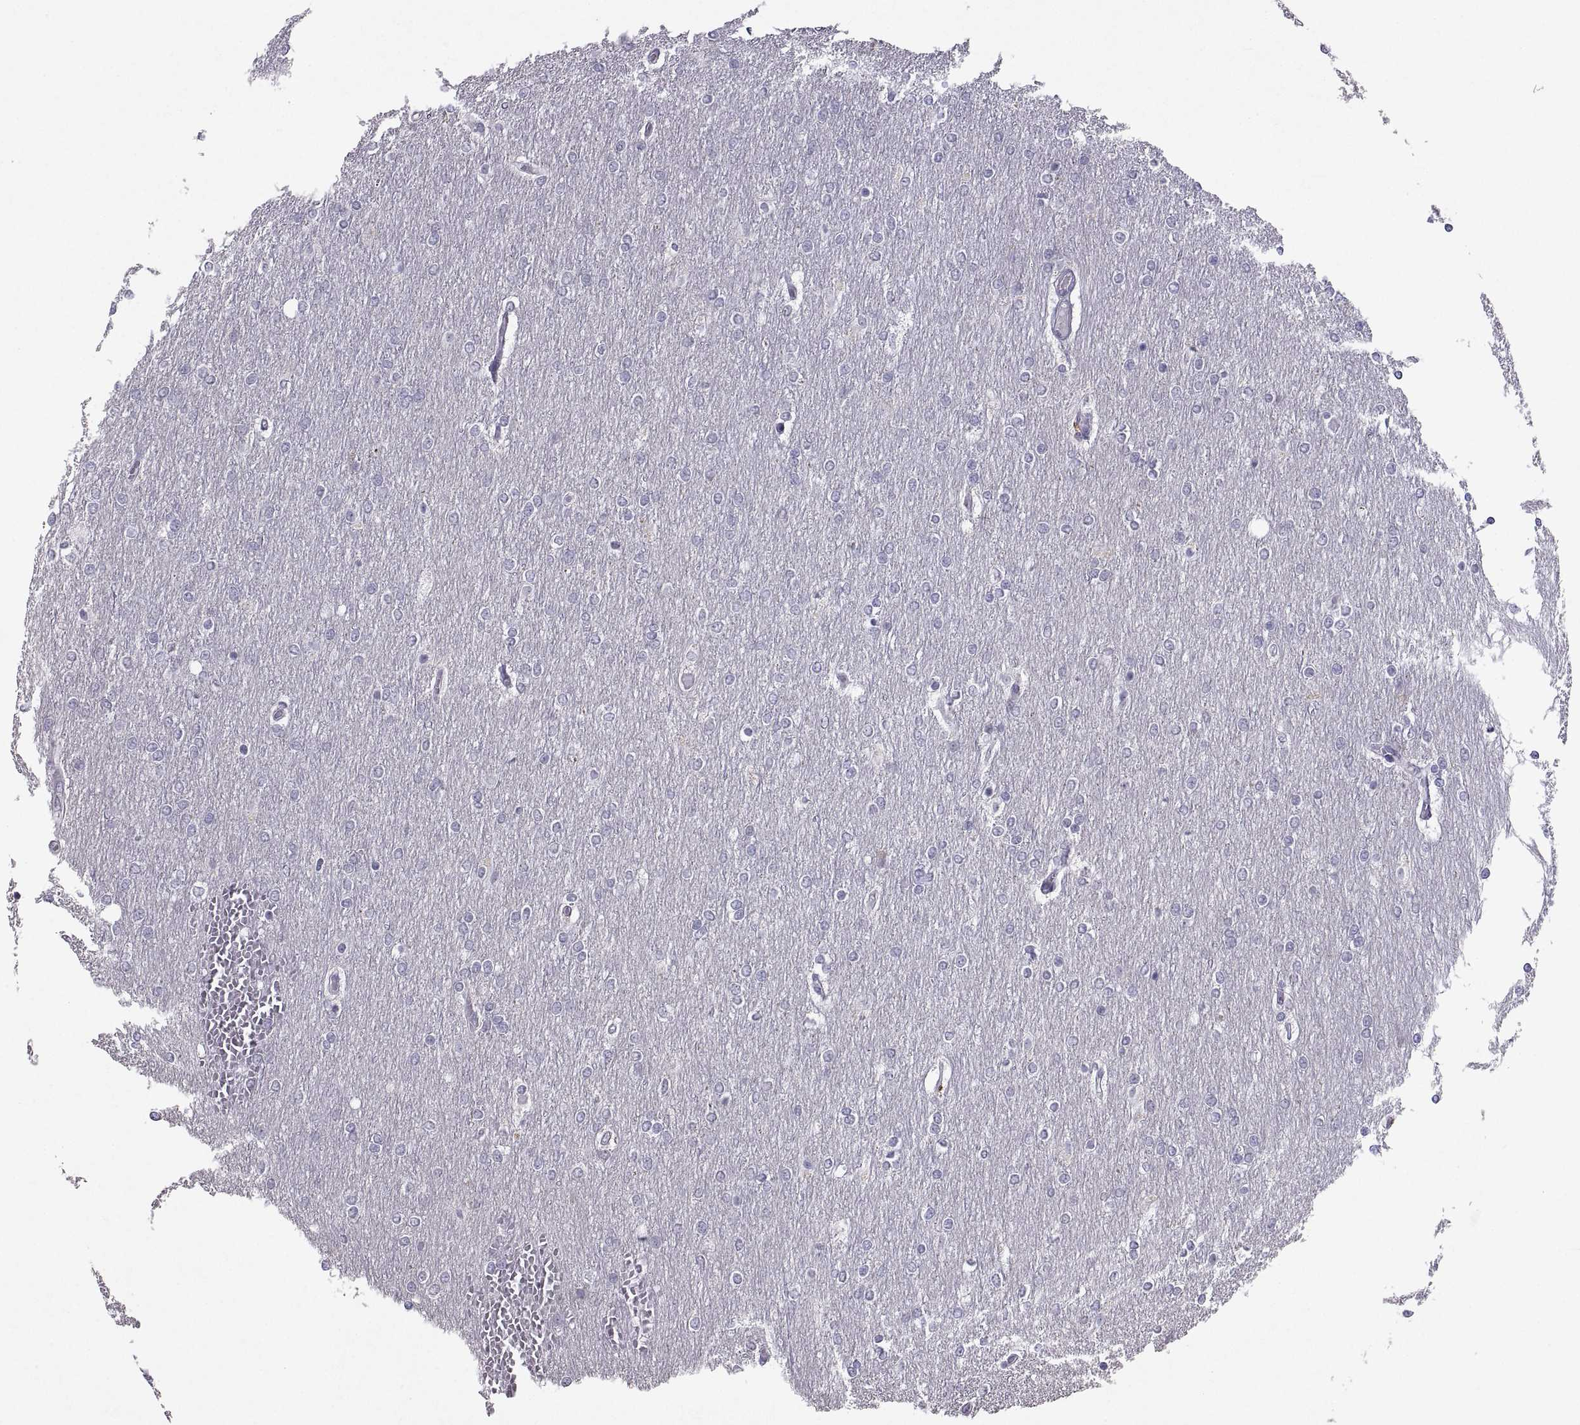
{"staining": {"intensity": "negative", "quantity": "none", "location": "none"}, "tissue": "glioma", "cell_type": "Tumor cells", "image_type": "cancer", "snomed": [{"axis": "morphology", "description": "Glioma, malignant, High grade"}, {"axis": "topography", "description": "Brain"}], "caption": "High power microscopy histopathology image of an IHC image of glioma, revealing no significant expression in tumor cells. Brightfield microscopy of immunohistochemistry stained with DAB (brown) and hematoxylin (blue), captured at high magnification.", "gene": "SOX21", "patient": {"sex": "female", "age": 61}}